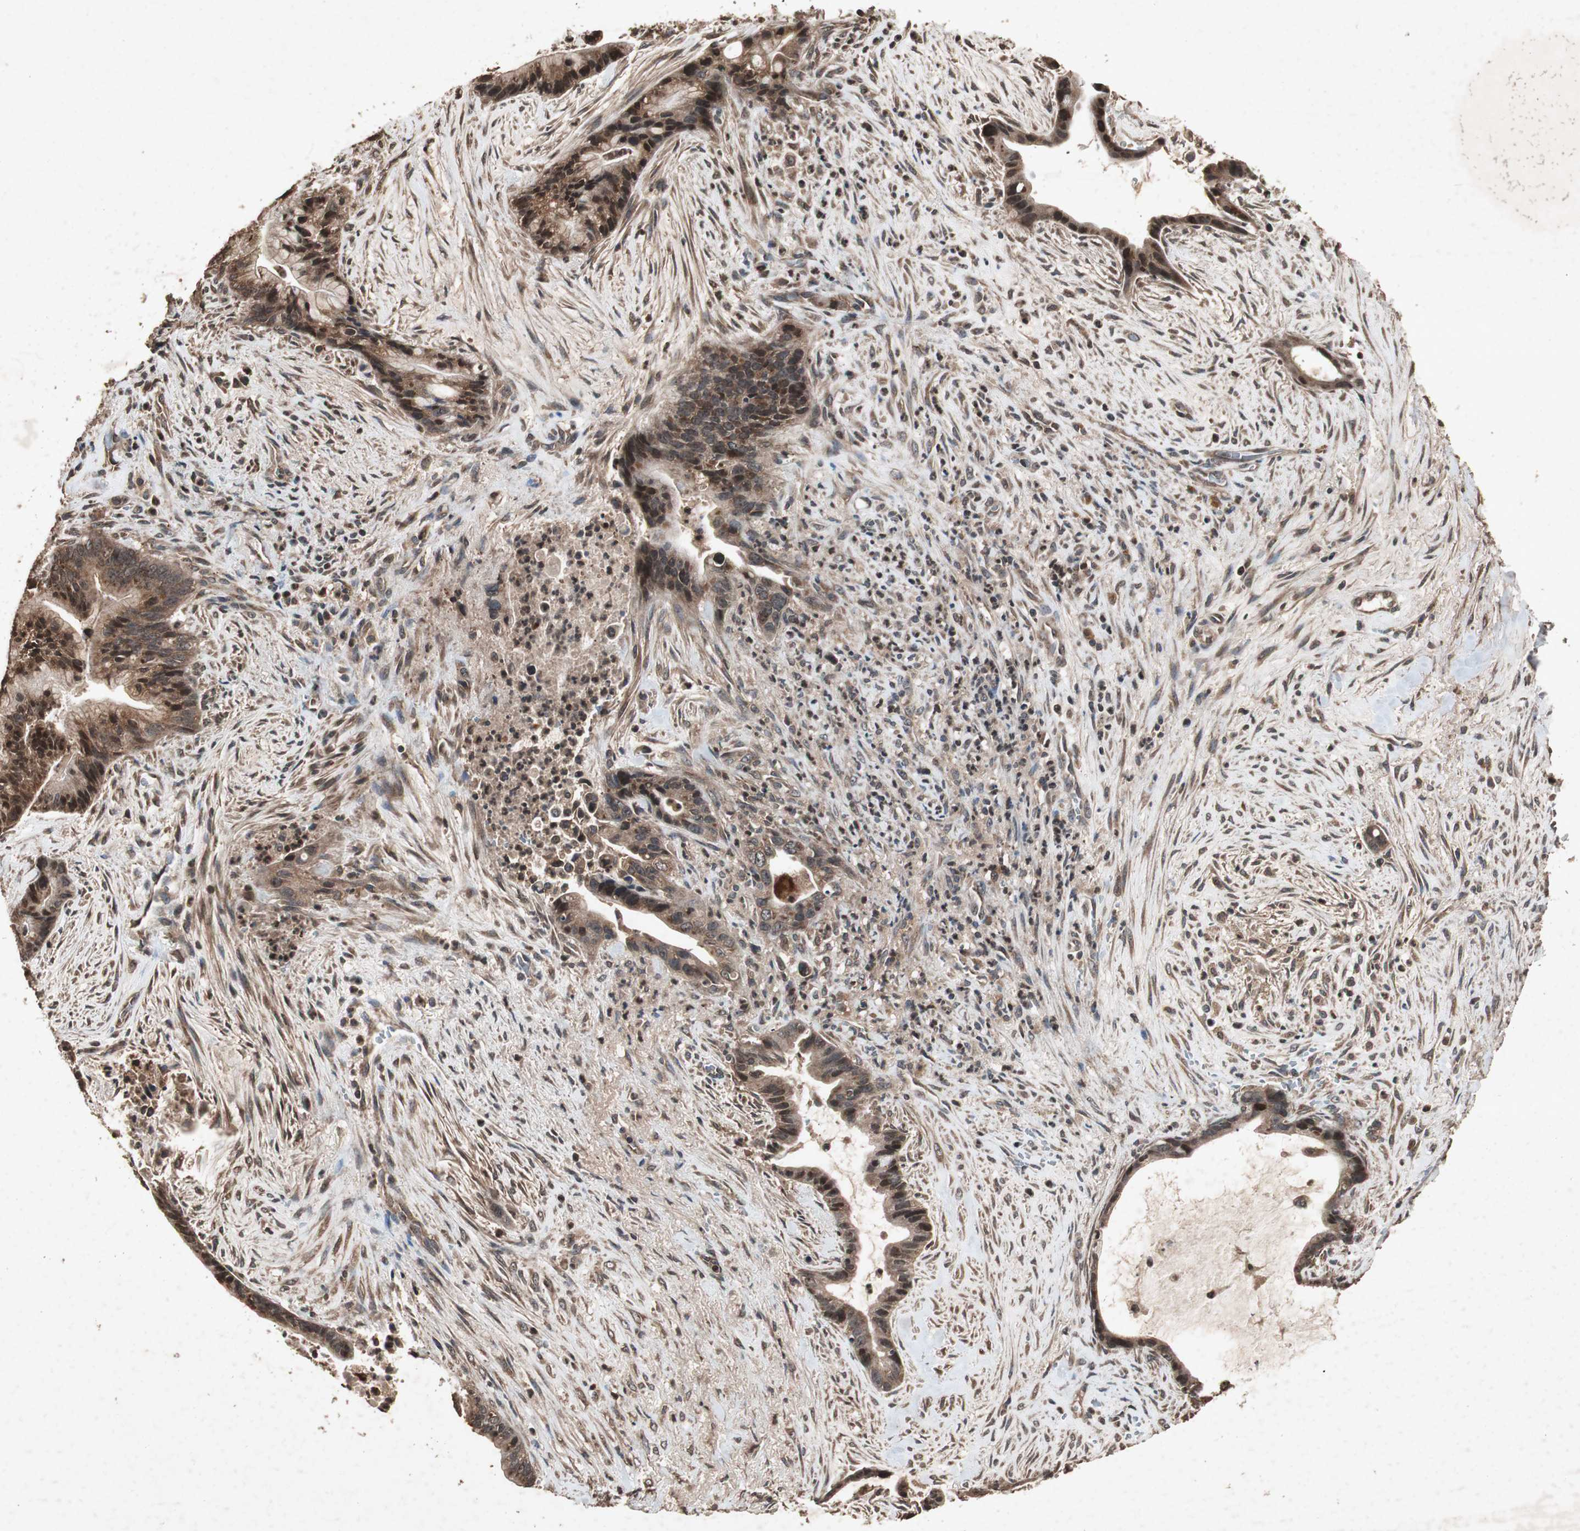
{"staining": {"intensity": "moderate", "quantity": ">75%", "location": "cytoplasmic/membranous,nuclear"}, "tissue": "liver cancer", "cell_type": "Tumor cells", "image_type": "cancer", "snomed": [{"axis": "morphology", "description": "Cholangiocarcinoma"}, {"axis": "topography", "description": "Liver"}], "caption": "An image of human cholangiocarcinoma (liver) stained for a protein demonstrates moderate cytoplasmic/membranous and nuclear brown staining in tumor cells.", "gene": "LAMTOR5", "patient": {"sex": "female", "age": 55}}